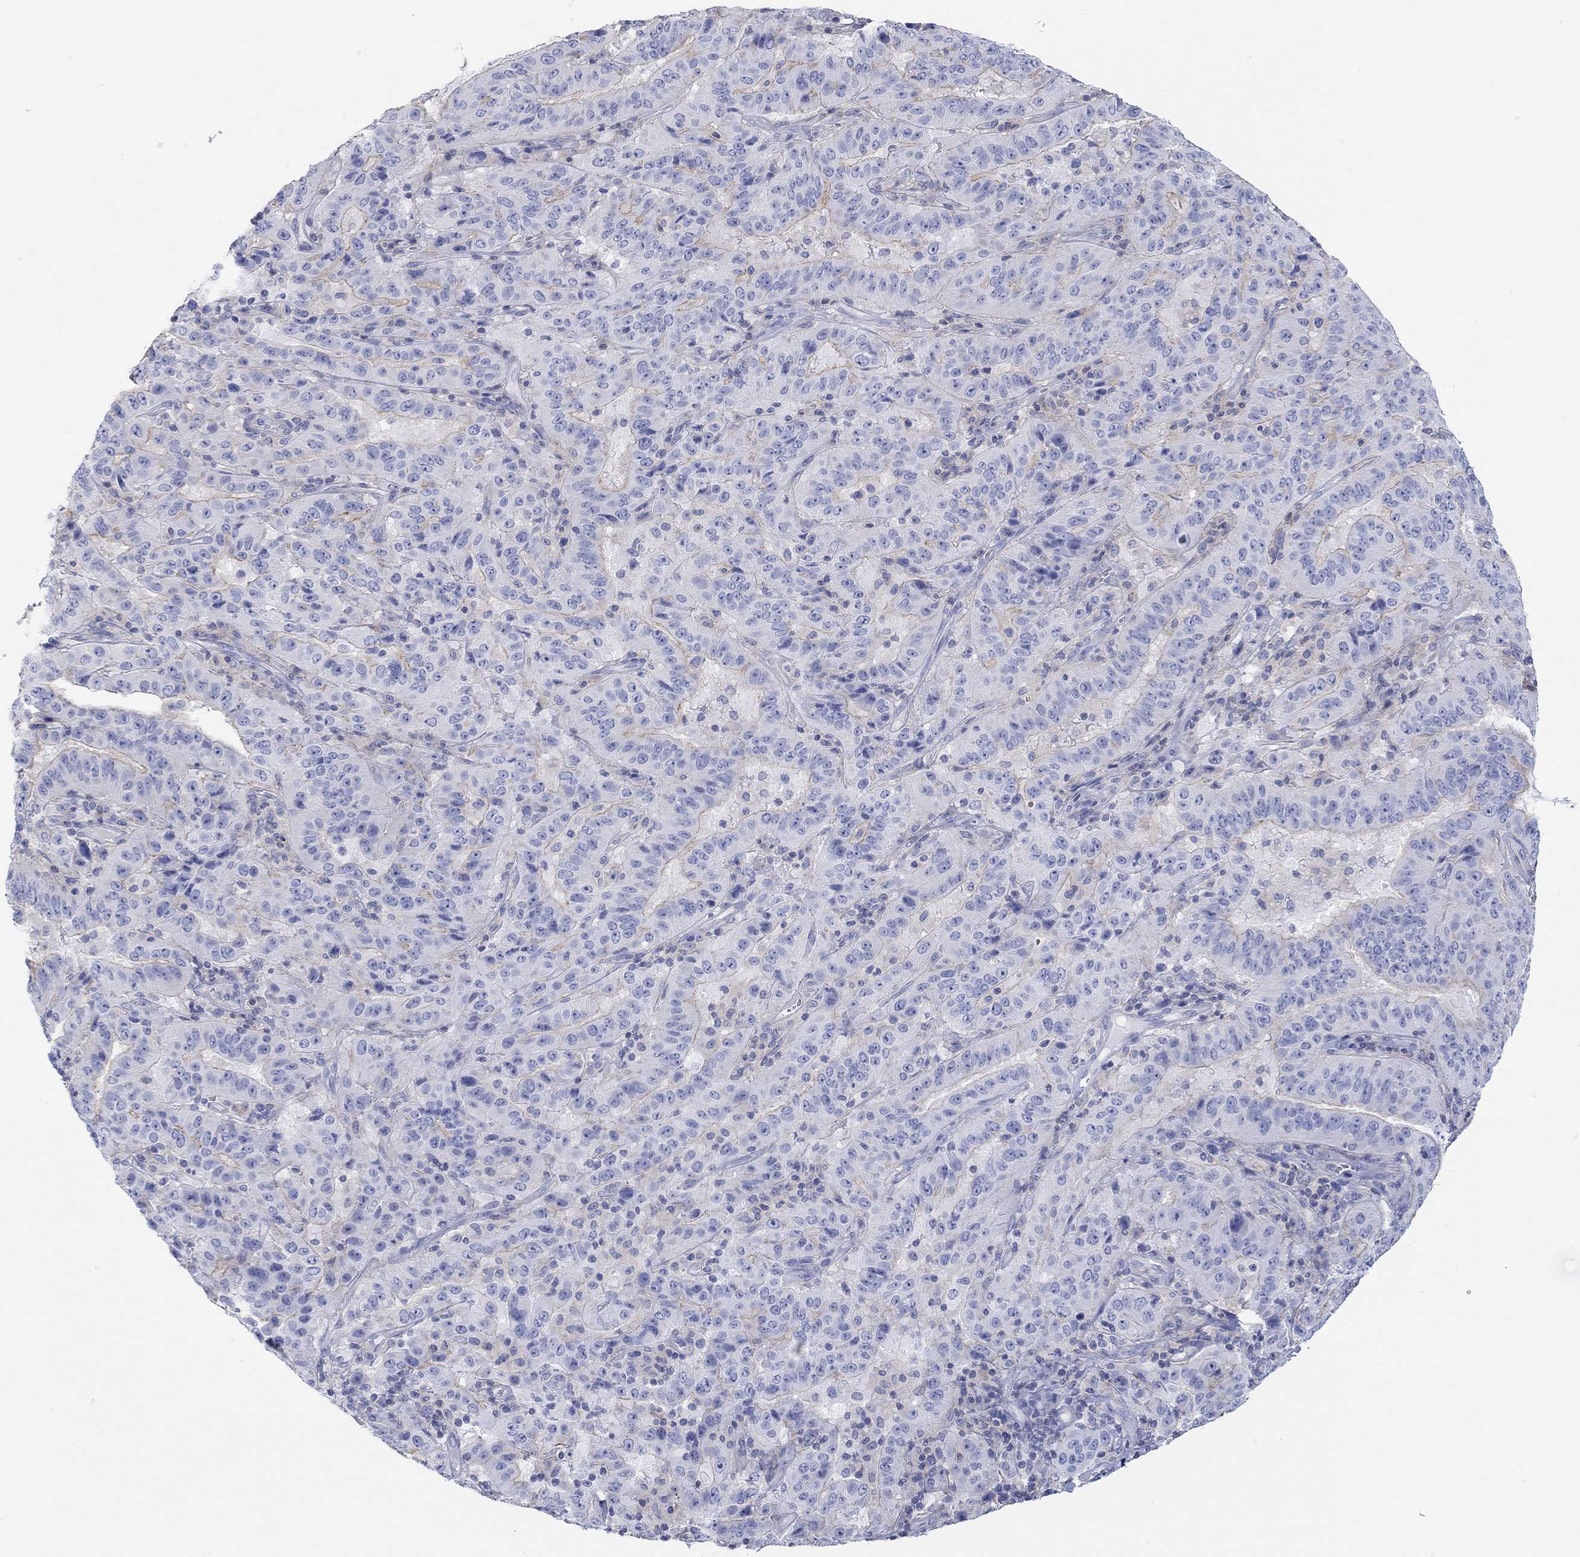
{"staining": {"intensity": "negative", "quantity": "none", "location": "none"}, "tissue": "pancreatic cancer", "cell_type": "Tumor cells", "image_type": "cancer", "snomed": [{"axis": "morphology", "description": "Adenocarcinoma, NOS"}, {"axis": "topography", "description": "Pancreas"}], "caption": "The photomicrograph demonstrates no significant staining in tumor cells of pancreatic adenocarcinoma.", "gene": "PPIL6", "patient": {"sex": "male", "age": 63}}